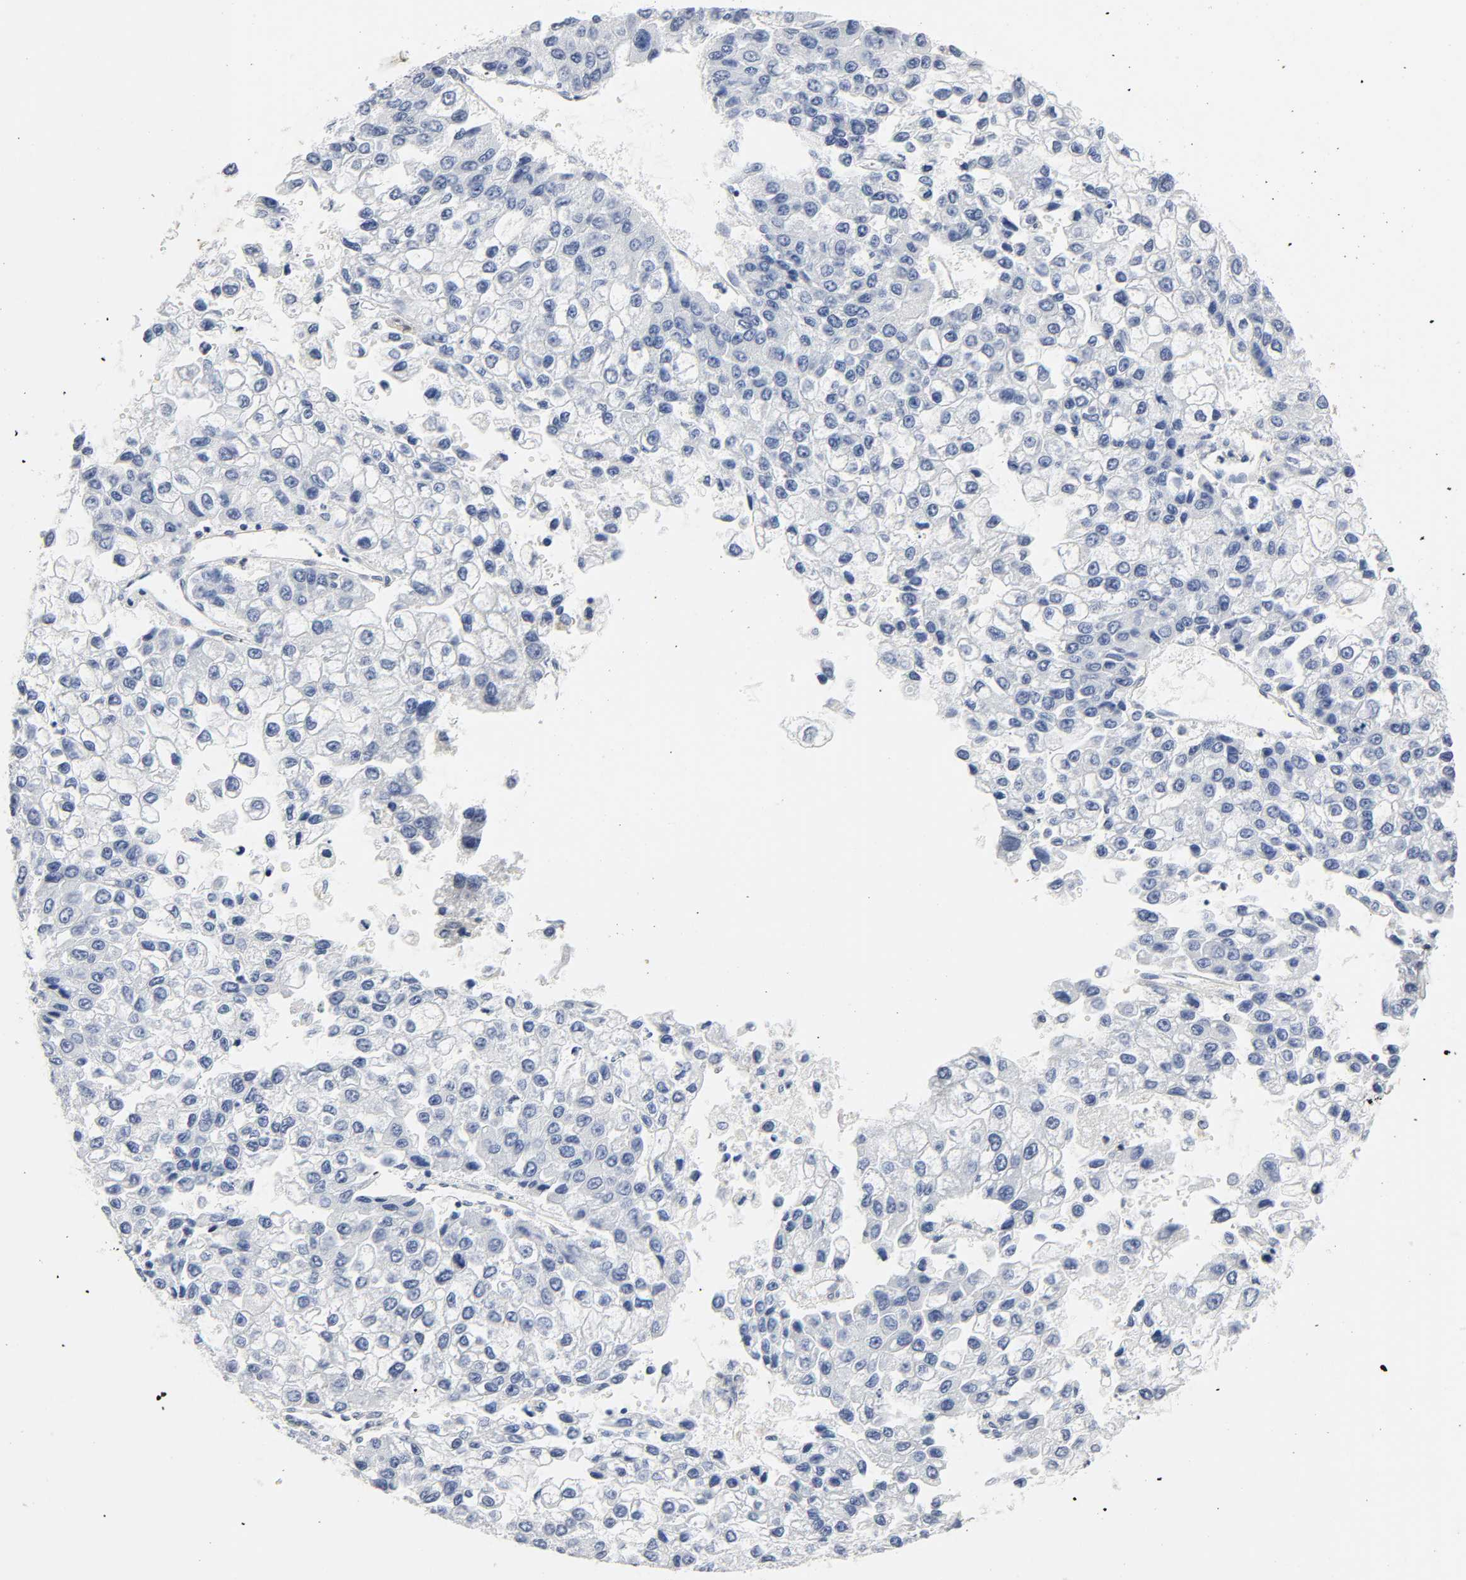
{"staining": {"intensity": "negative", "quantity": "none", "location": "none"}, "tissue": "liver cancer", "cell_type": "Tumor cells", "image_type": "cancer", "snomed": [{"axis": "morphology", "description": "Carcinoma, Hepatocellular, NOS"}, {"axis": "topography", "description": "Liver"}], "caption": "Human hepatocellular carcinoma (liver) stained for a protein using immunohistochemistry demonstrates no positivity in tumor cells.", "gene": "MIF", "patient": {"sex": "female", "age": 66}}